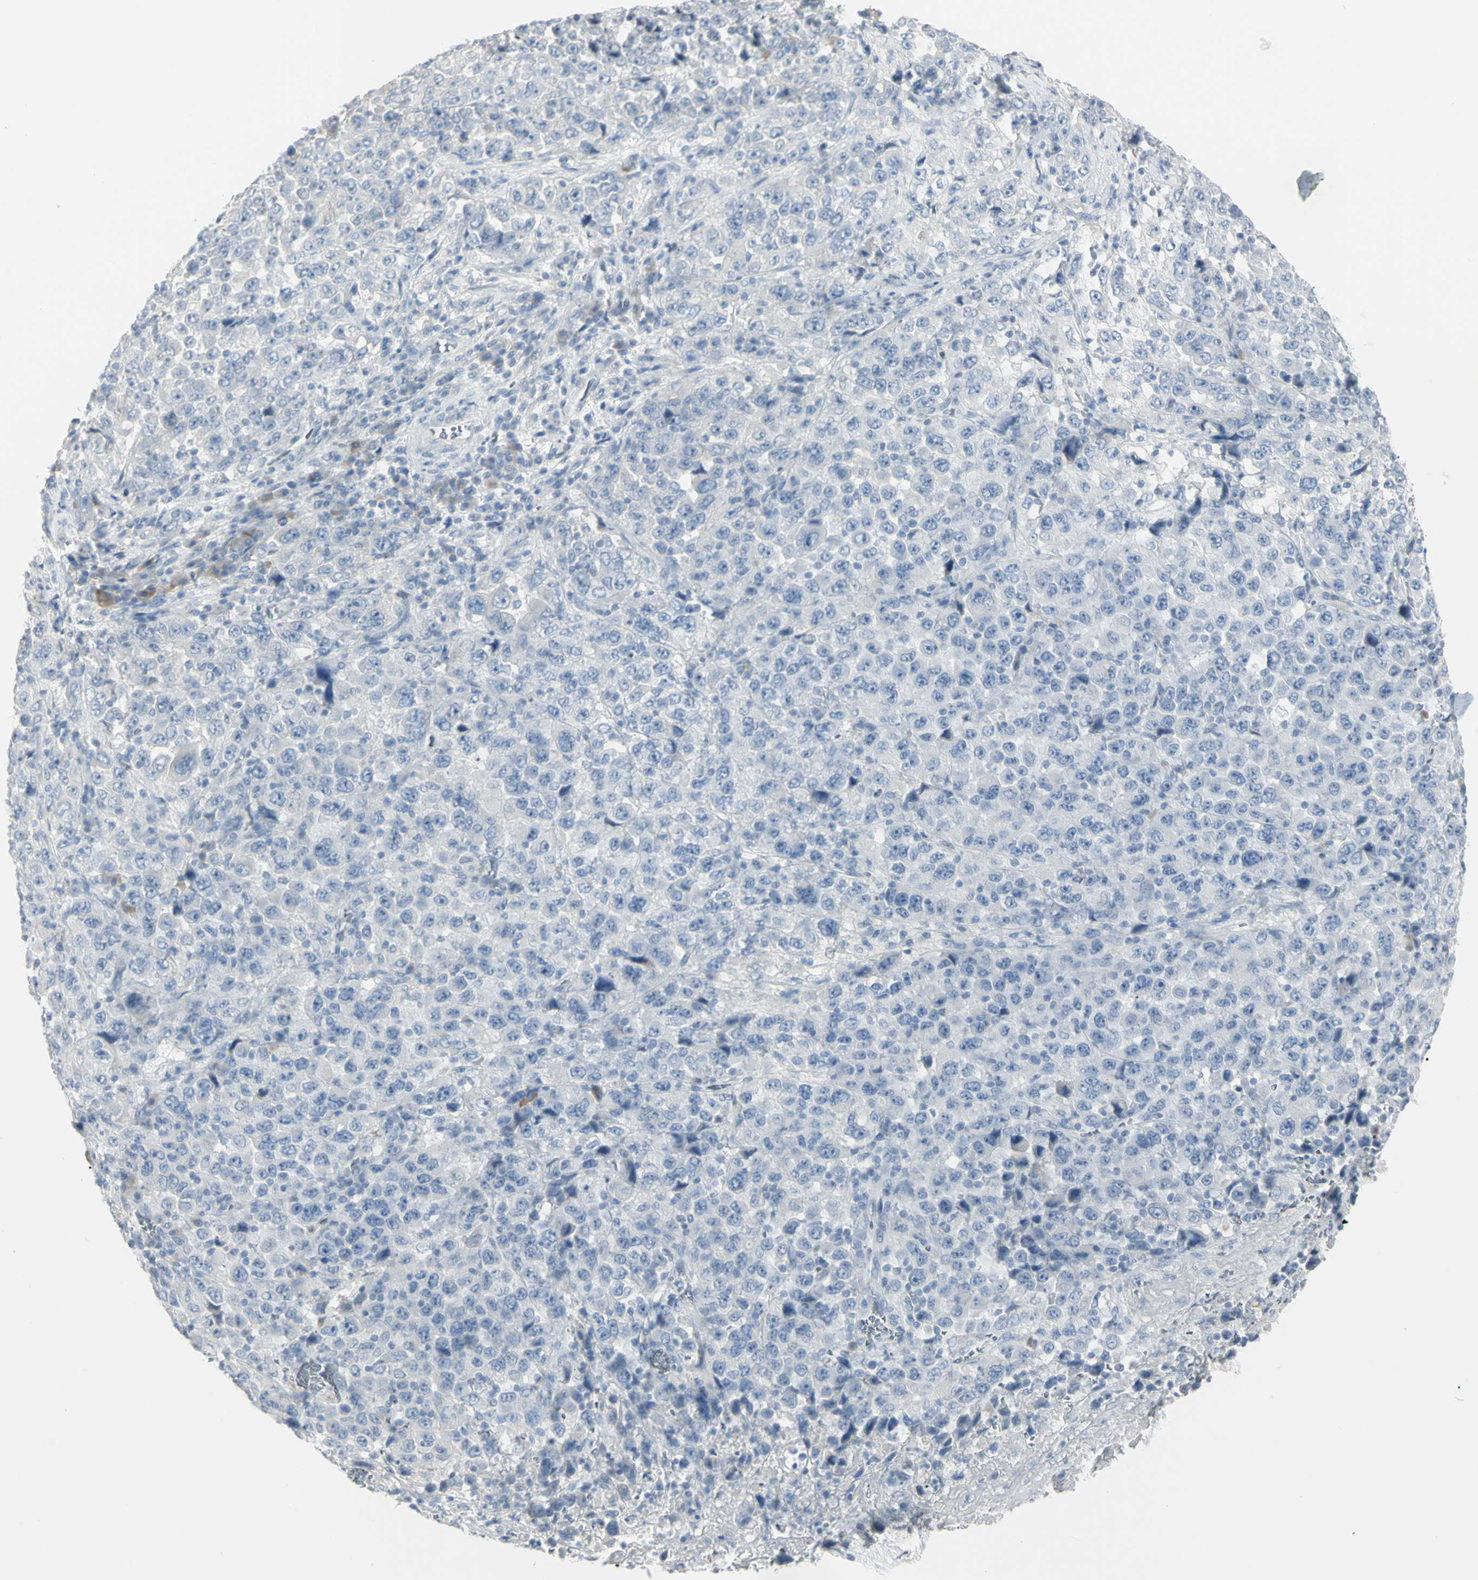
{"staining": {"intensity": "negative", "quantity": "none", "location": "none"}, "tissue": "stomach cancer", "cell_type": "Tumor cells", "image_type": "cancer", "snomed": [{"axis": "morphology", "description": "Normal tissue, NOS"}, {"axis": "morphology", "description": "Adenocarcinoma, NOS"}, {"axis": "topography", "description": "Stomach, upper"}, {"axis": "topography", "description": "Stomach"}], "caption": "Tumor cells show no significant protein expression in adenocarcinoma (stomach). The staining was performed using DAB to visualize the protein expression in brown, while the nuclei were stained in blue with hematoxylin (Magnification: 20x).", "gene": "PIP", "patient": {"sex": "male", "age": 59}}